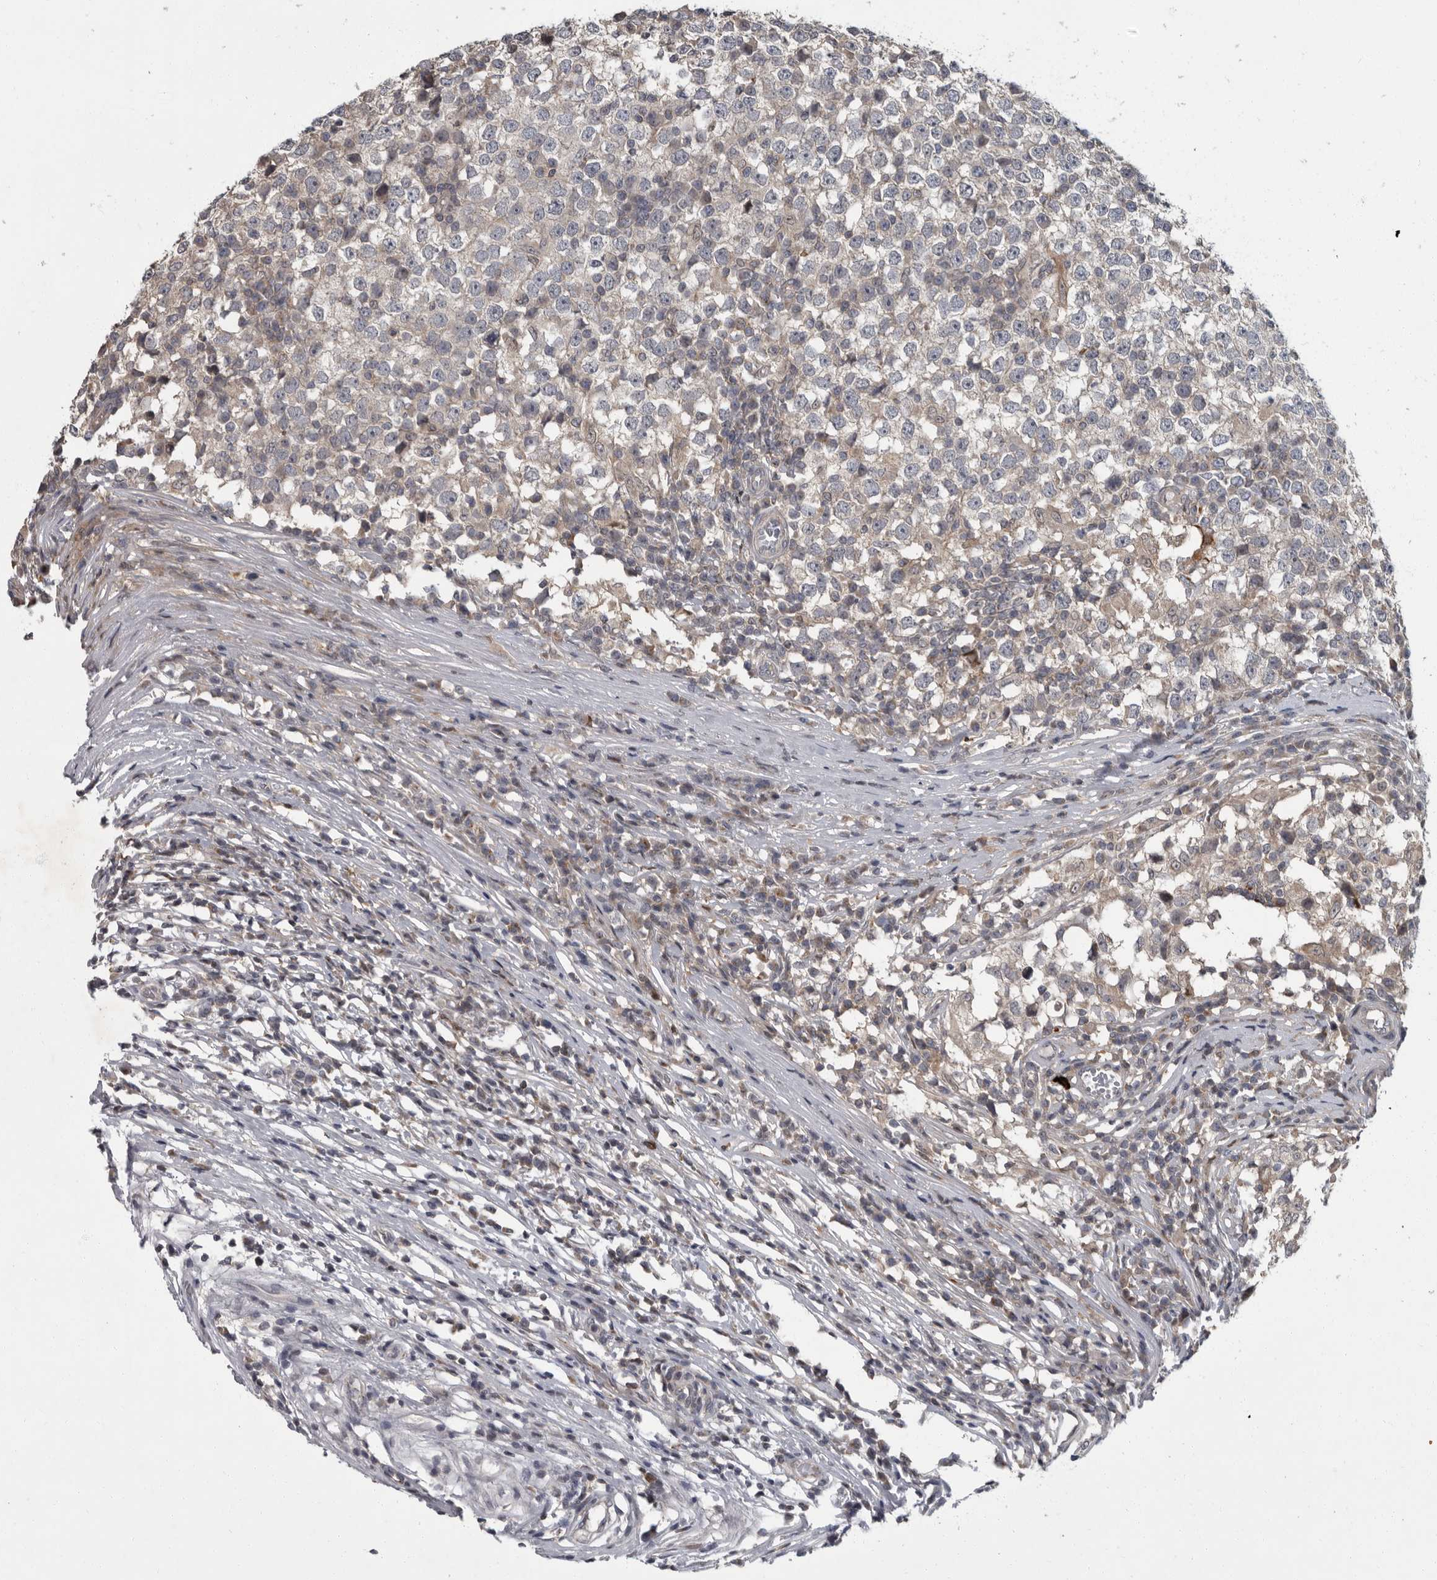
{"staining": {"intensity": "negative", "quantity": "none", "location": "none"}, "tissue": "testis cancer", "cell_type": "Tumor cells", "image_type": "cancer", "snomed": [{"axis": "morphology", "description": "Seminoma, NOS"}, {"axis": "topography", "description": "Testis"}], "caption": "Immunohistochemistry (IHC) histopathology image of human testis cancer stained for a protein (brown), which shows no staining in tumor cells.", "gene": "PDE7A", "patient": {"sex": "male", "age": 65}}